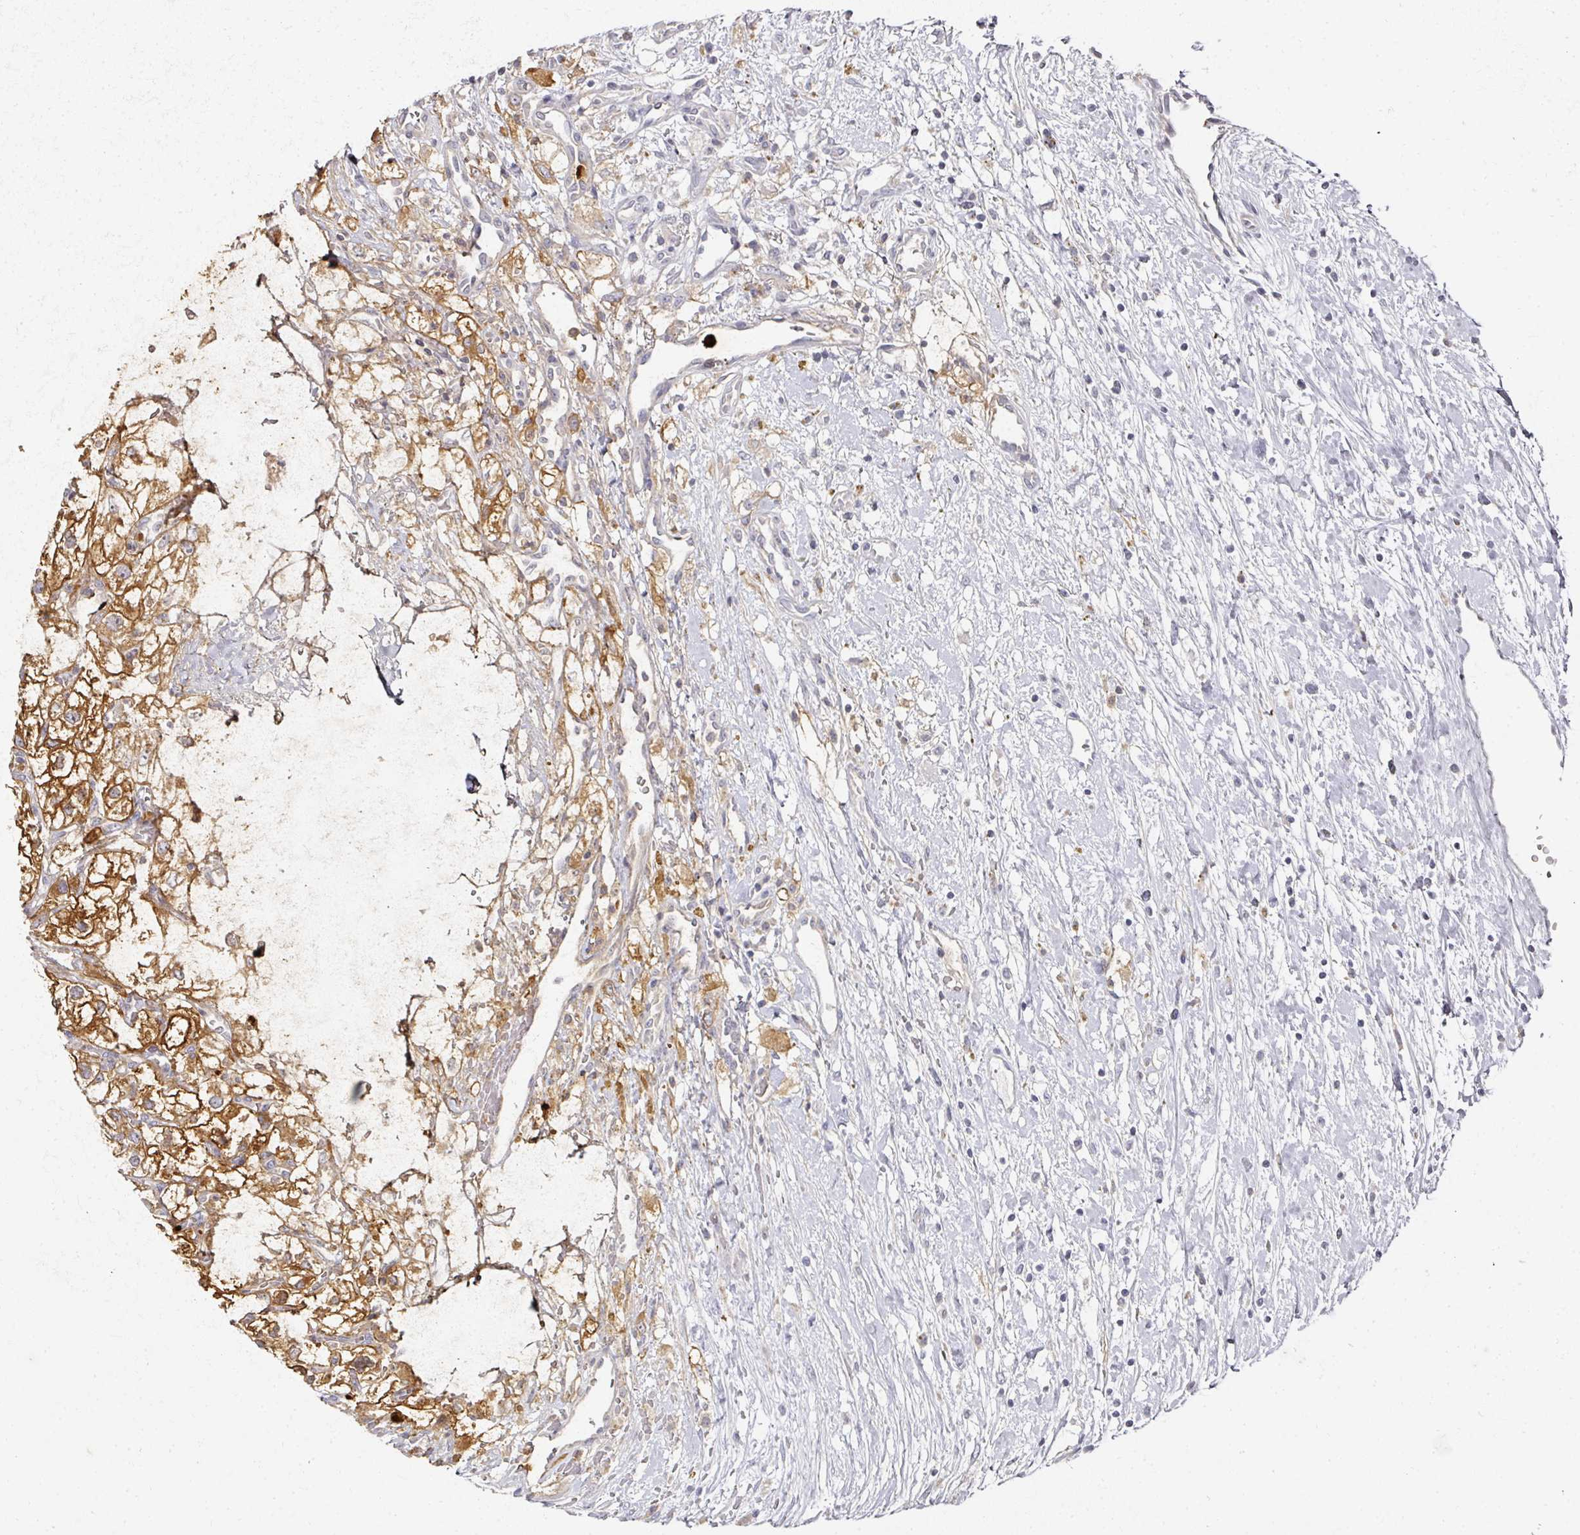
{"staining": {"intensity": "moderate", "quantity": "25%-75%", "location": "cytoplasmic/membranous"}, "tissue": "renal cancer", "cell_type": "Tumor cells", "image_type": "cancer", "snomed": [{"axis": "morphology", "description": "Adenocarcinoma, NOS"}, {"axis": "topography", "description": "Kidney"}], "caption": "Immunohistochemical staining of human renal cancer (adenocarcinoma) reveals moderate cytoplasmic/membranous protein expression in approximately 25%-75% of tumor cells. The staining was performed using DAB (3,3'-diaminobenzidine) to visualize the protein expression in brown, while the nuclei were stained in blue with hematoxylin (Magnification: 20x).", "gene": "CAMP", "patient": {"sex": "male", "age": 59}}